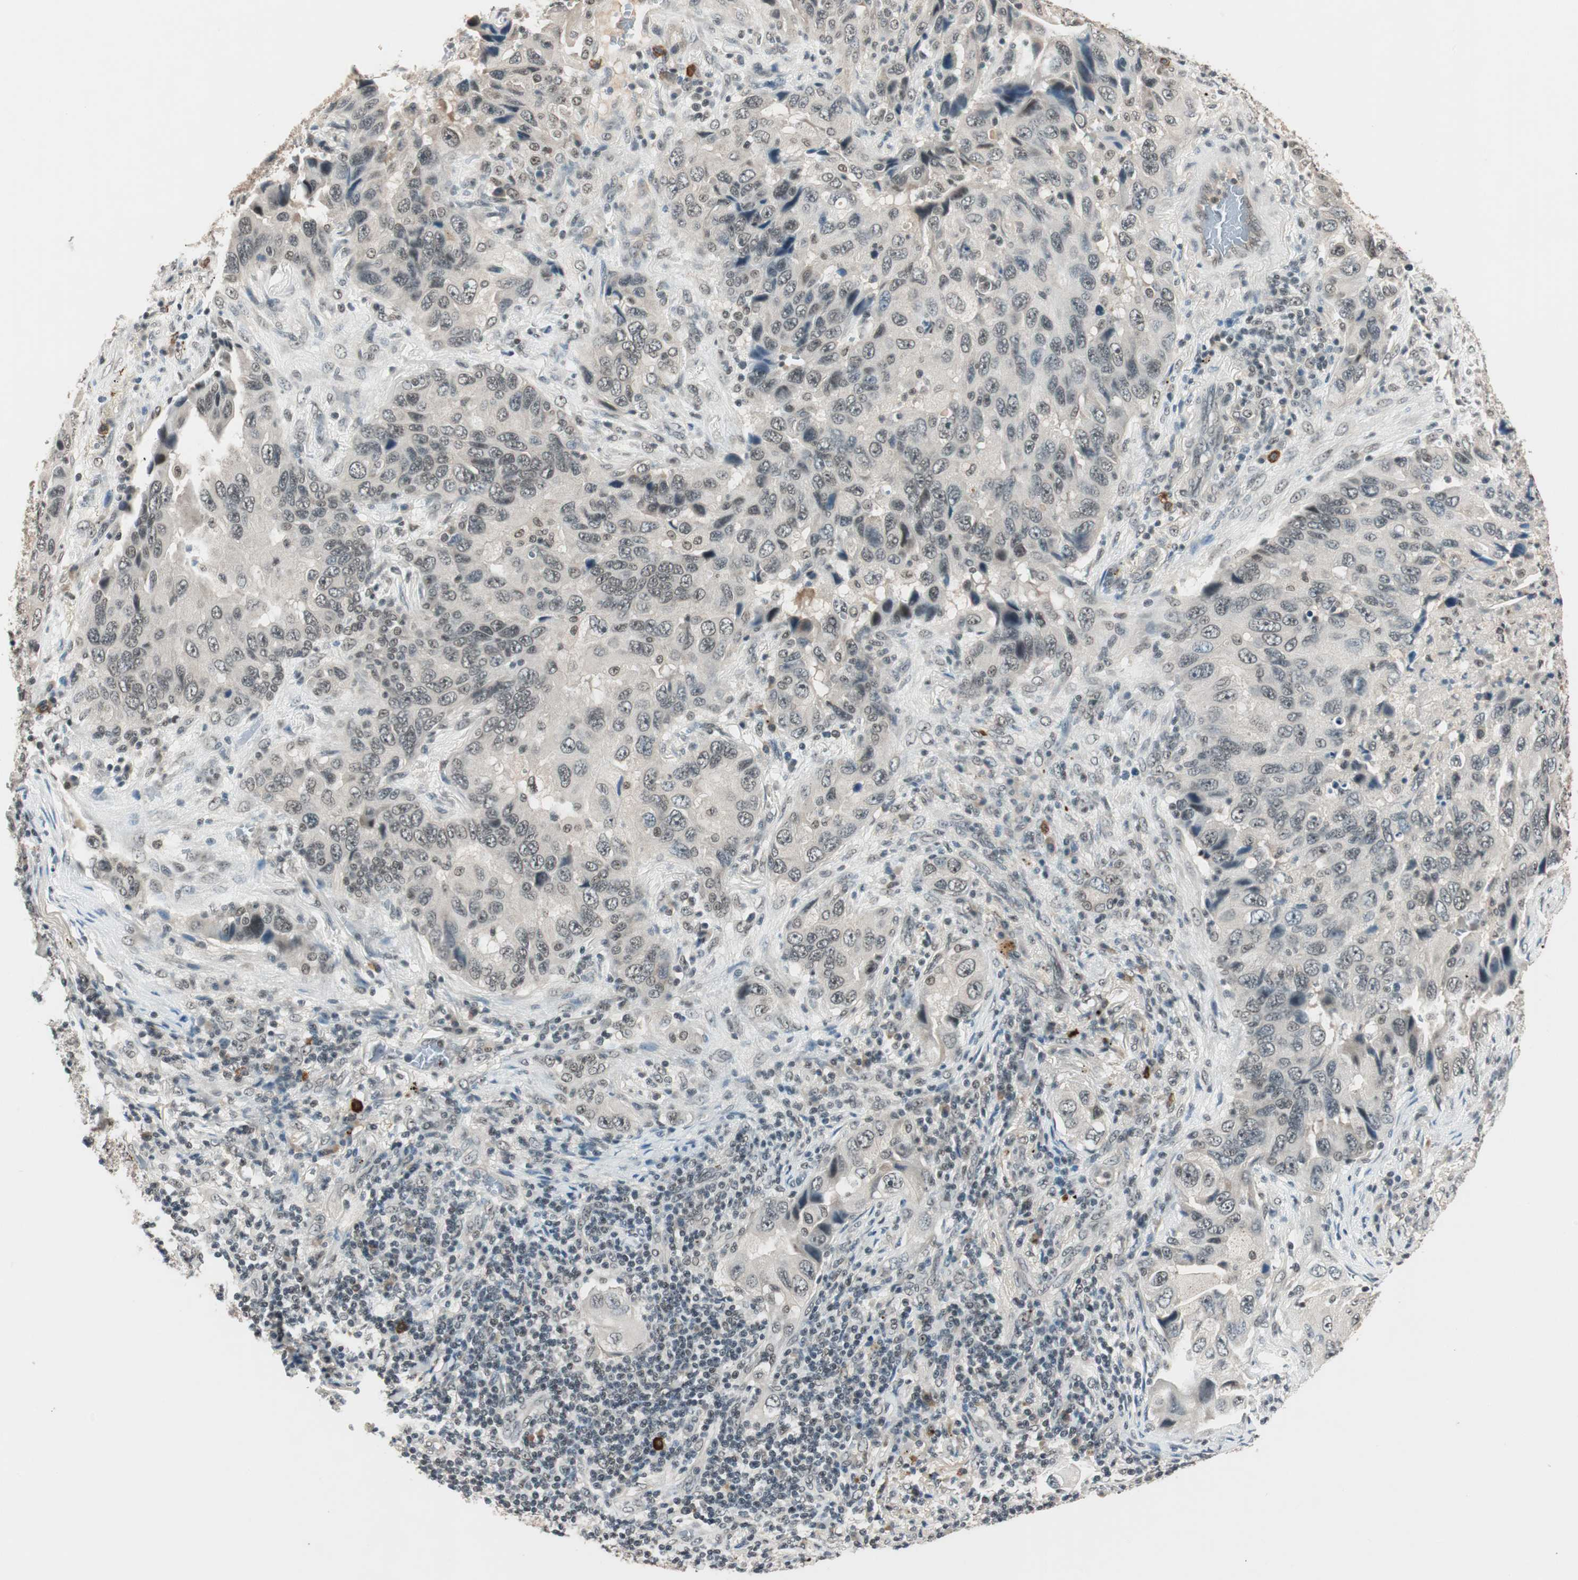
{"staining": {"intensity": "weak", "quantity": "<25%", "location": "nuclear"}, "tissue": "lung cancer", "cell_type": "Tumor cells", "image_type": "cancer", "snomed": [{"axis": "morphology", "description": "Adenocarcinoma, NOS"}, {"axis": "topography", "description": "Lung"}], "caption": "Immunohistochemical staining of adenocarcinoma (lung) displays no significant expression in tumor cells.", "gene": "NFRKB", "patient": {"sex": "female", "age": 65}}